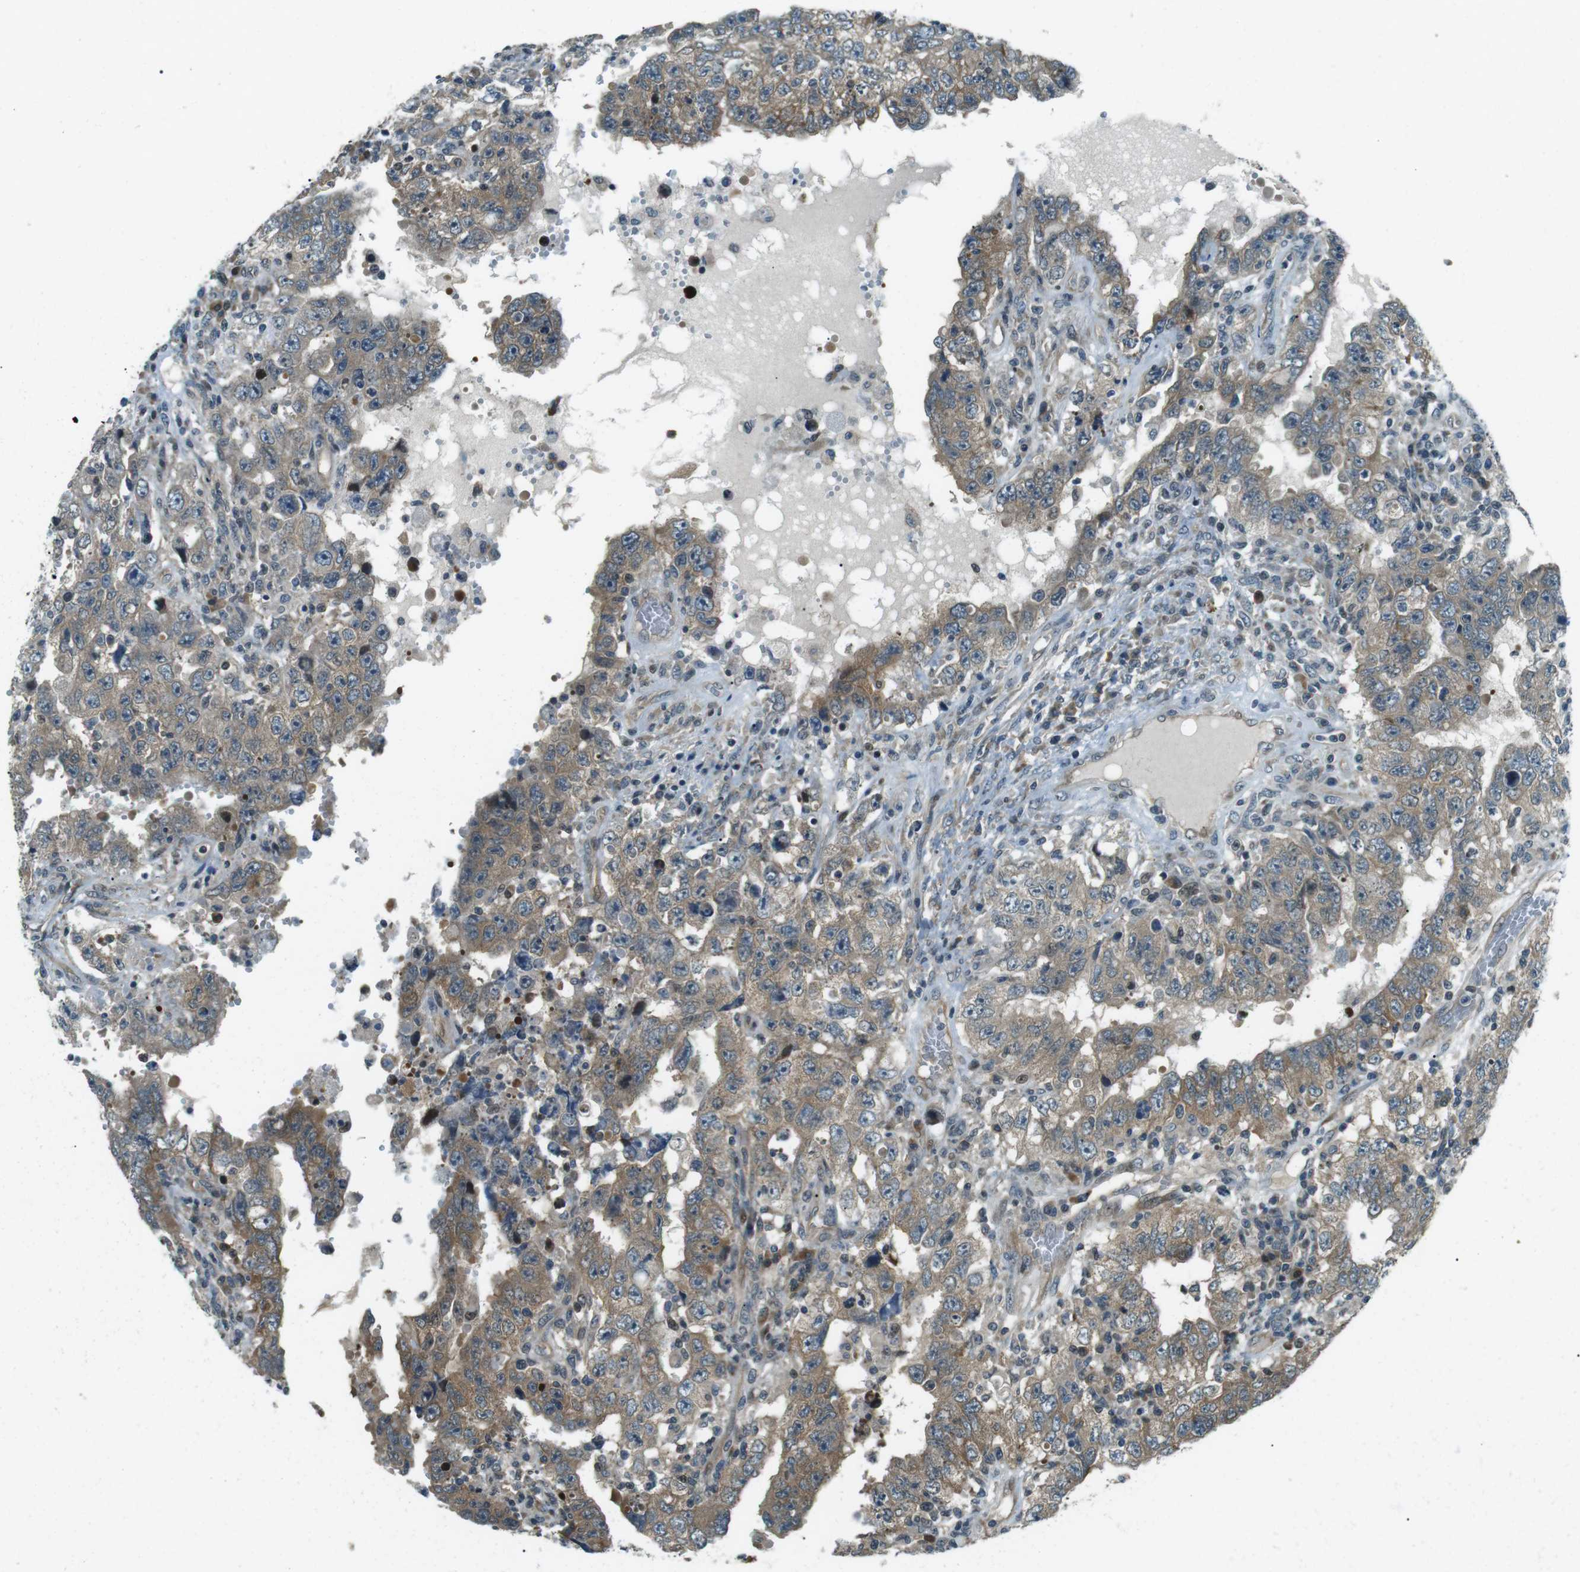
{"staining": {"intensity": "moderate", "quantity": ">75%", "location": "cytoplasmic/membranous"}, "tissue": "testis cancer", "cell_type": "Tumor cells", "image_type": "cancer", "snomed": [{"axis": "morphology", "description": "Carcinoma, Embryonal, NOS"}, {"axis": "topography", "description": "Testis"}], "caption": "This photomicrograph demonstrates immunohistochemistry staining of embryonal carcinoma (testis), with medium moderate cytoplasmic/membranous positivity in approximately >75% of tumor cells.", "gene": "TMEM74", "patient": {"sex": "male", "age": 26}}